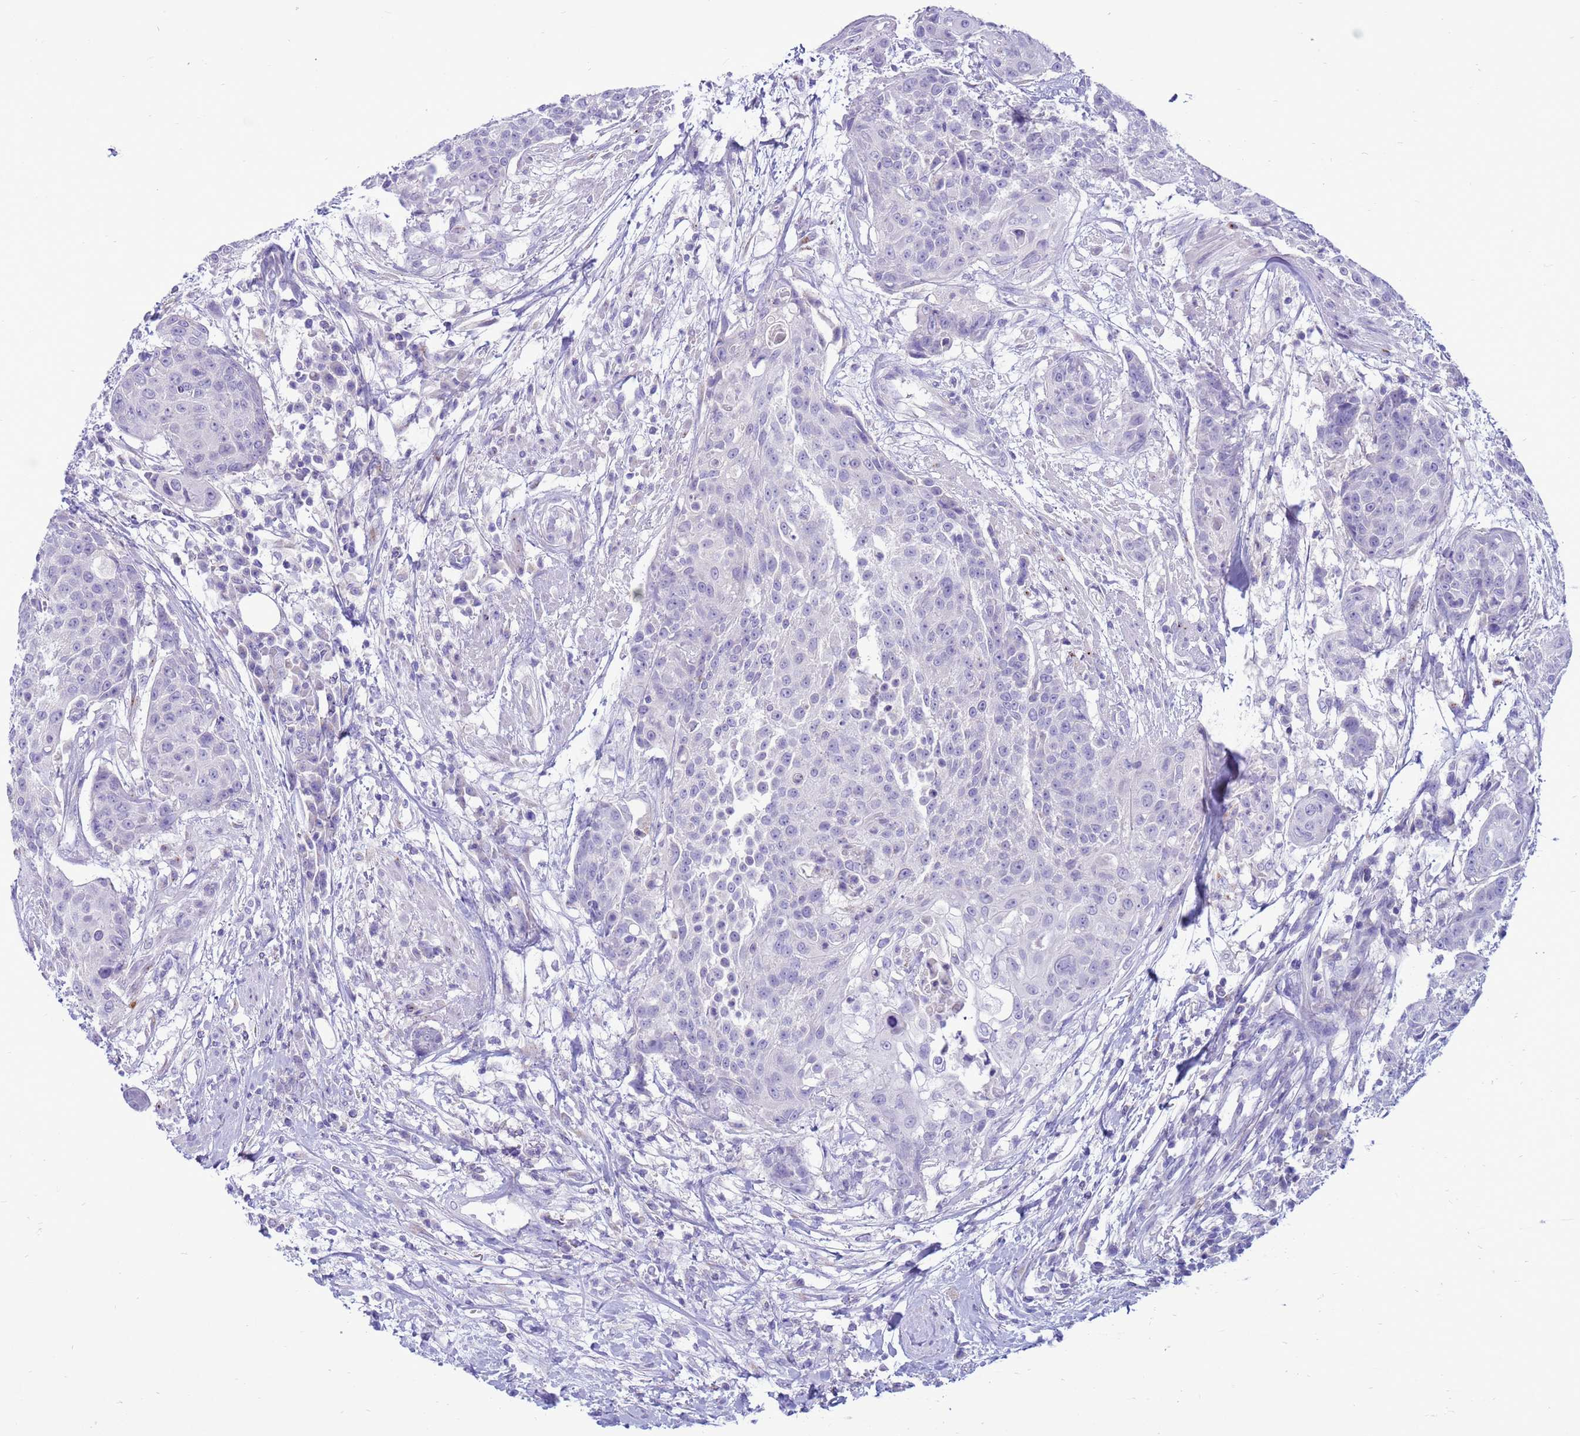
{"staining": {"intensity": "negative", "quantity": "none", "location": "none"}, "tissue": "urothelial cancer", "cell_type": "Tumor cells", "image_type": "cancer", "snomed": [{"axis": "morphology", "description": "Urothelial carcinoma, High grade"}, {"axis": "topography", "description": "Urinary bladder"}], "caption": "Immunohistochemistry image of neoplastic tissue: human urothelial cancer stained with DAB reveals no significant protein expression in tumor cells.", "gene": "PDE10A", "patient": {"sex": "female", "age": 63}}